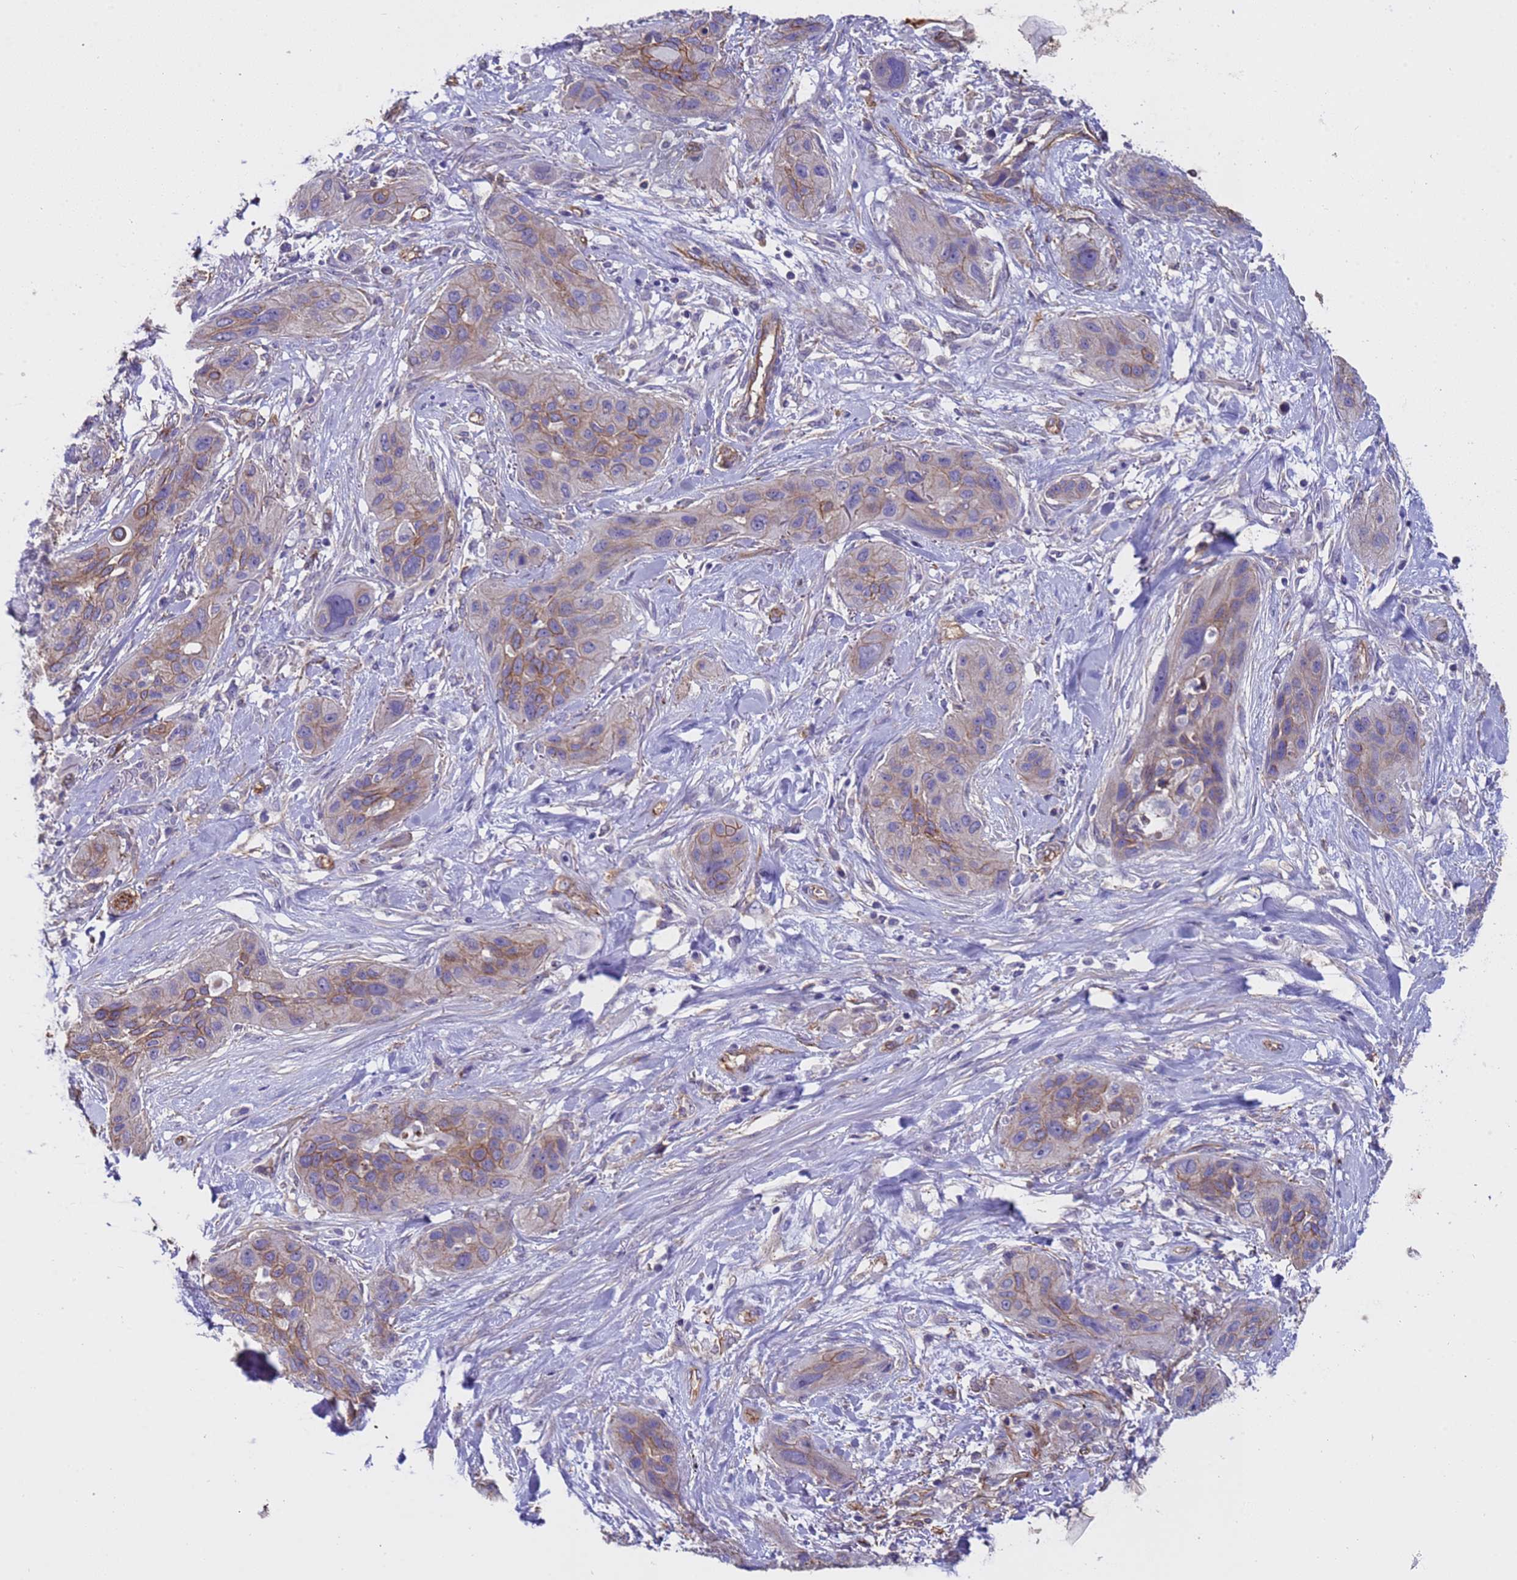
{"staining": {"intensity": "moderate", "quantity": "25%-75%", "location": "cytoplasmic/membranous"}, "tissue": "lung cancer", "cell_type": "Tumor cells", "image_type": "cancer", "snomed": [{"axis": "morphology", "description": "Squamous cell carcinoma, NOS"}, {"axis": "topography", "description": "Lung"}], "caption": "A high-resolution histopathology image shows immunohistochemistry (IHC) staining of lung cancer, which exhibits moderate cytoplasmic/membranous expression in approximately 25%-75% of tumor cells.", "gene": "ZNF248", "patient": {"sex": "female", "age": 70}}